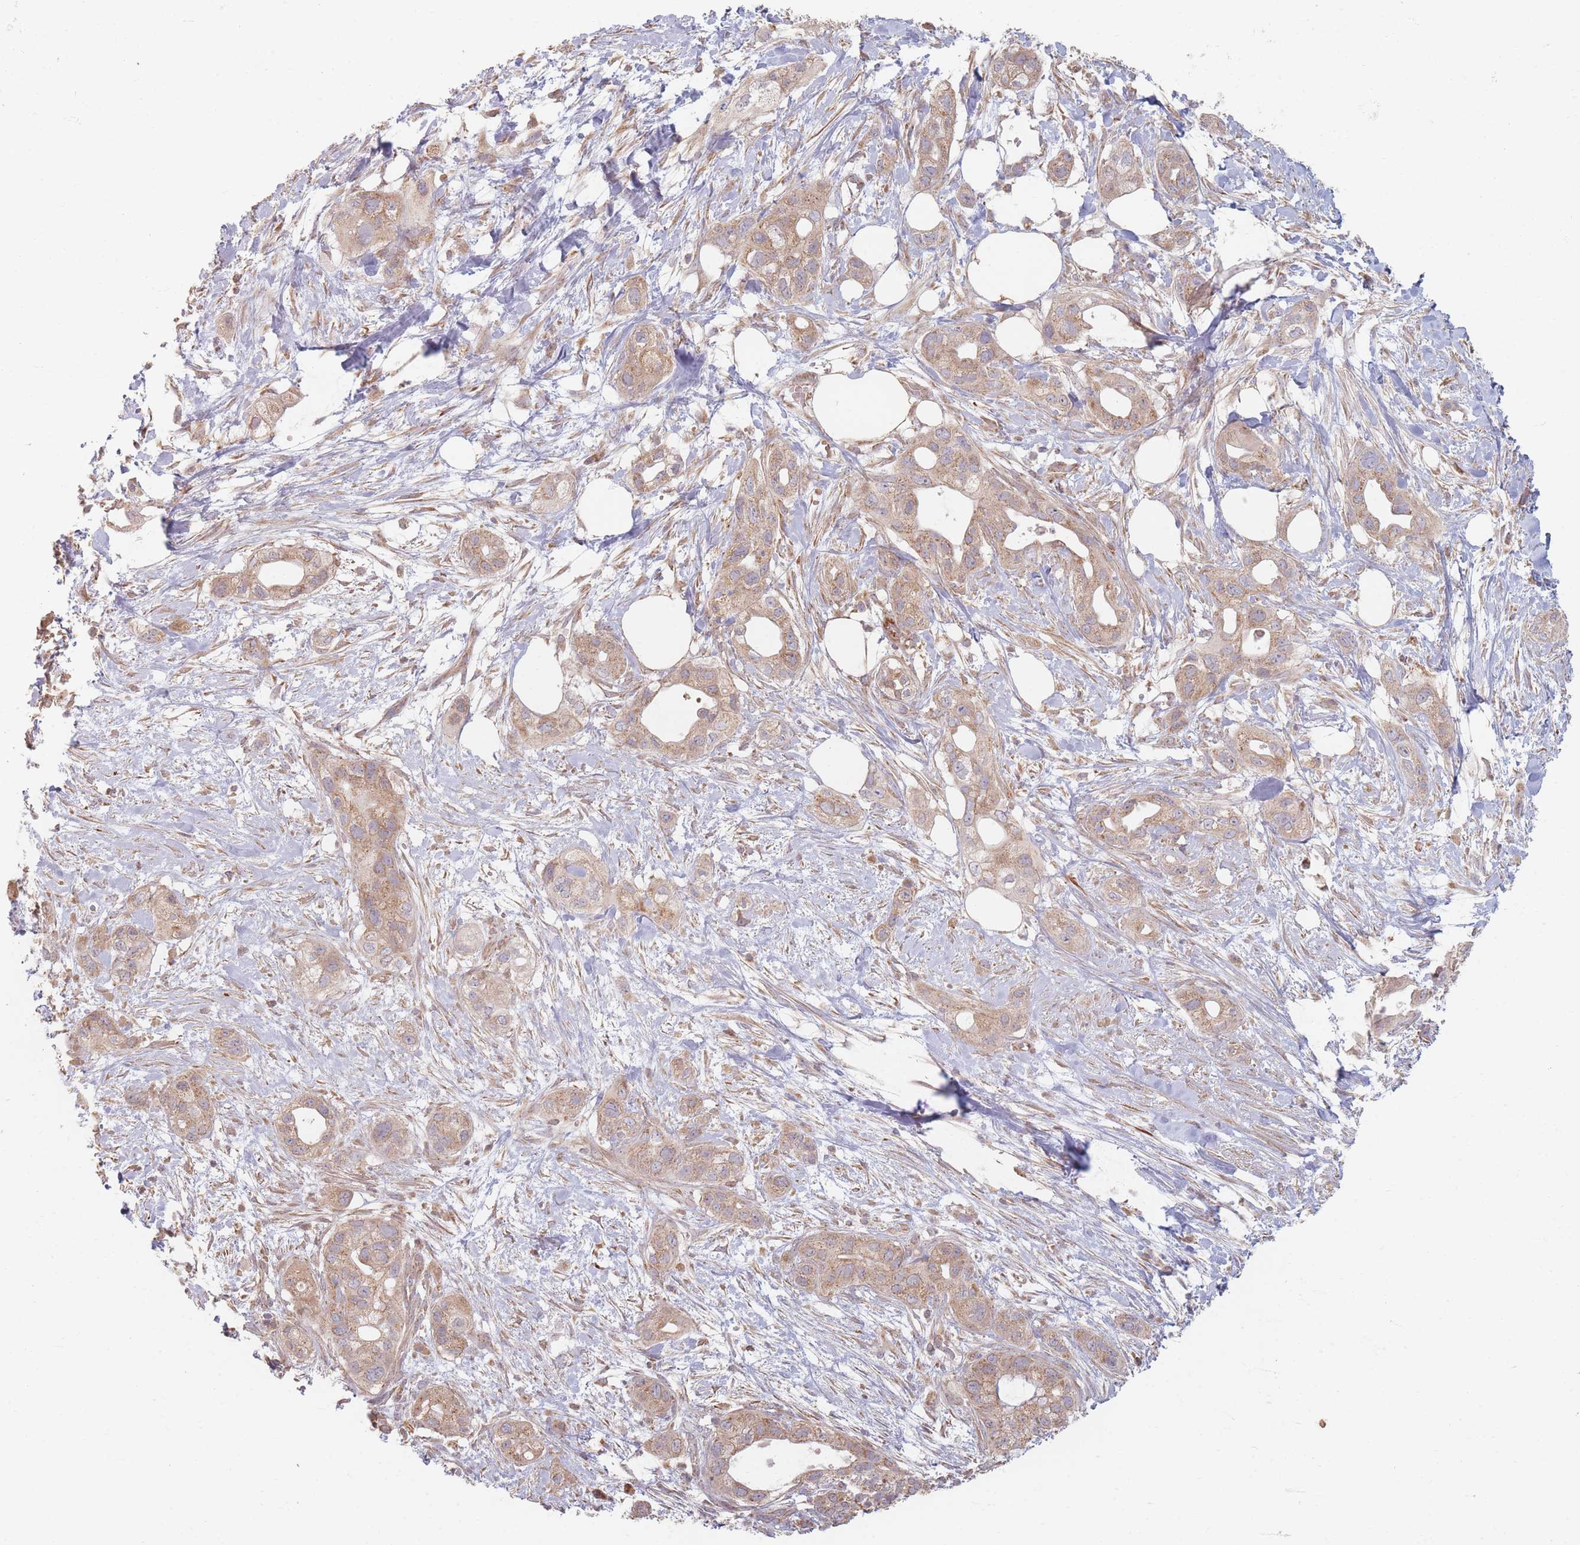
{"staining": {"intensity": "moderate", "quantity": ">75%", "location": "cytoplasmic/membranous"}, "tissue": "pancreatic cancer", "cell_type": "Tumor cells", "image_type": "cancer", "snomed": [{"axis": "morphology", "description": "Adenocarcinoma, NOS"}, {"axis": "topography", "description": "Pancreas"}], "caption": "Adenocarcinoma (pancreatic) tissue displays moderate cytoplasmic/membranous staining in about >75% of tumor cells", "gene": "MRPS6", "patient": {"sex": "male", "age": 44}}